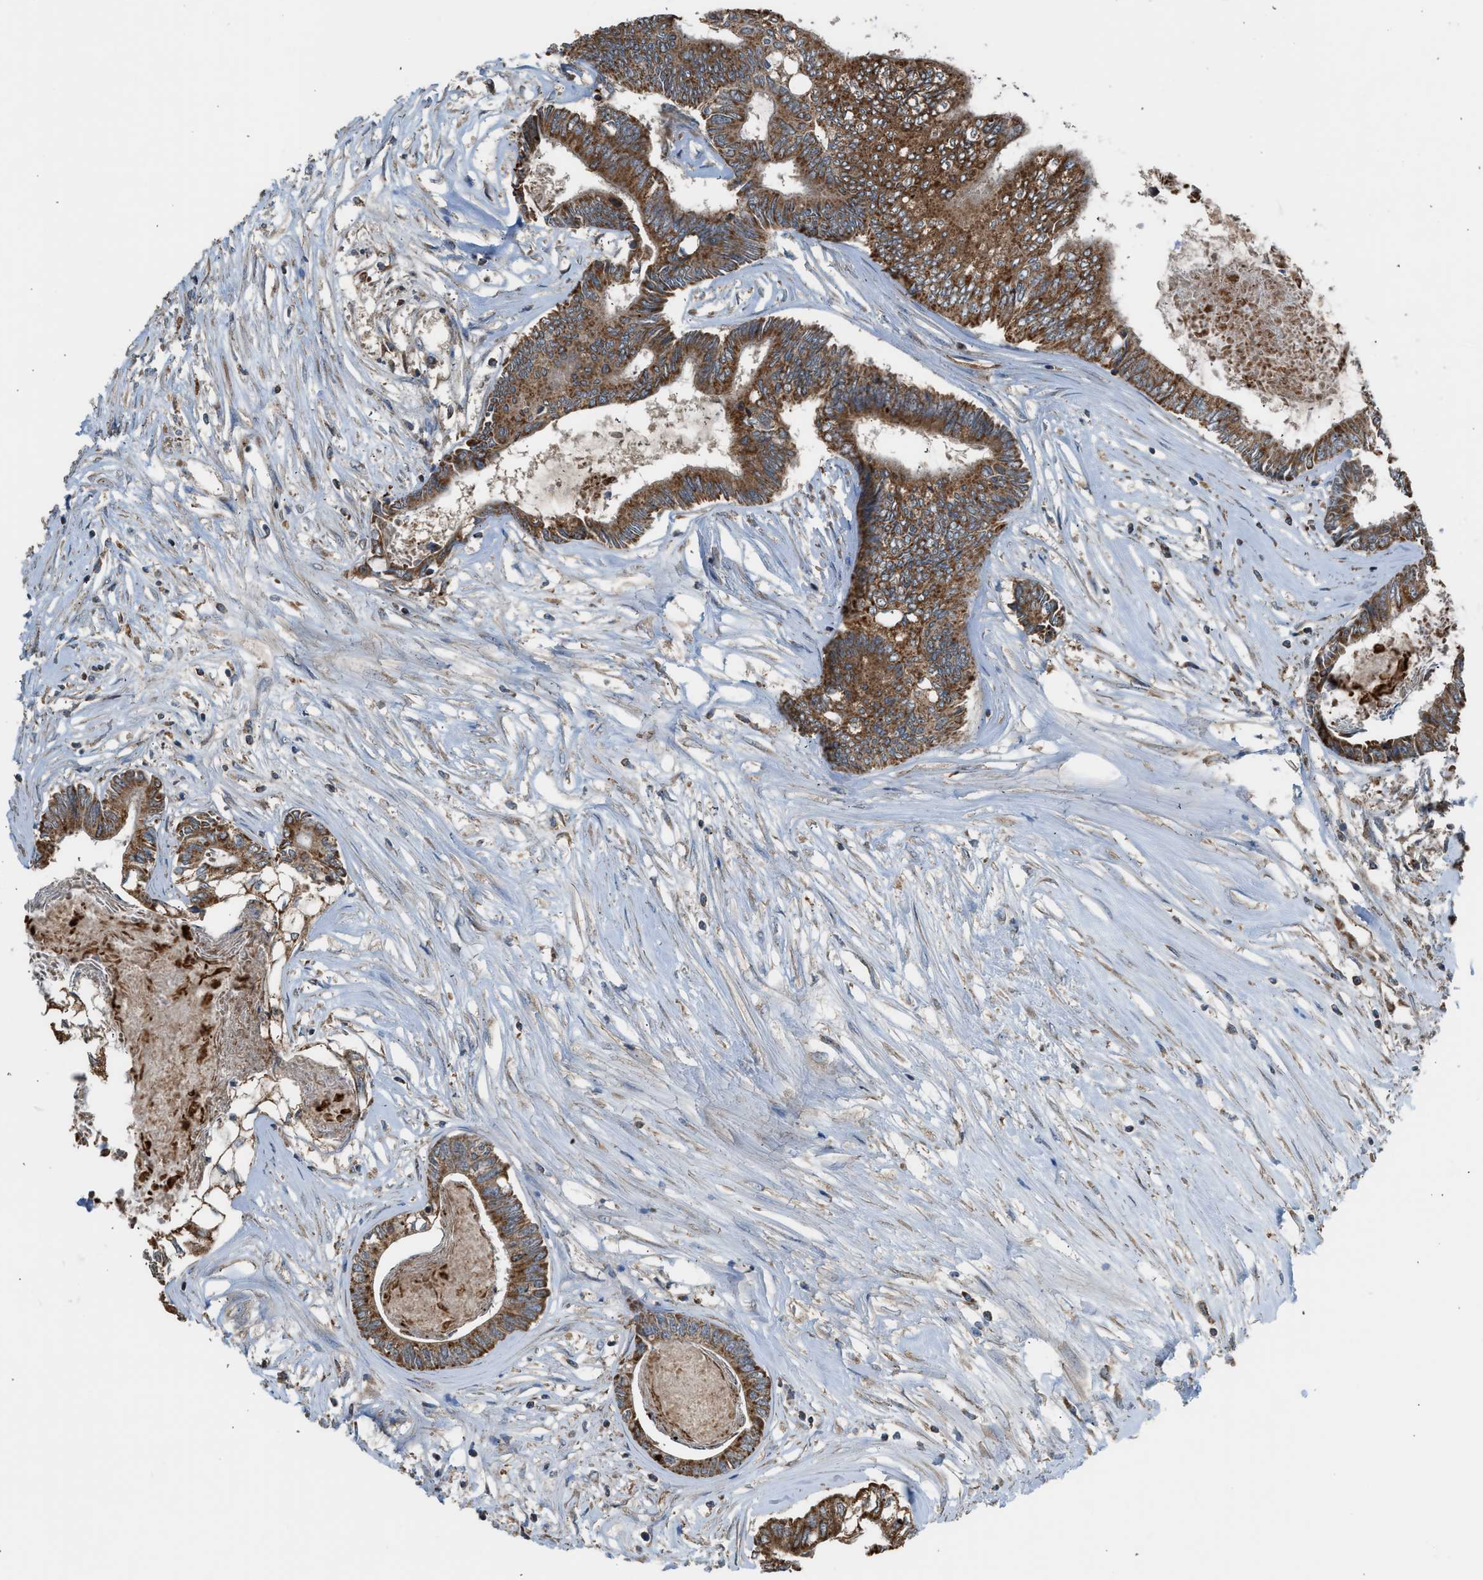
{"staining": {"intensity": "strong", "quantity": ">75%", "location": "cytoplasmic/membranous"}, "tissue": "colorectal cancer", "cell_type": "Tumor cells", "image_type": "cancer", "snomed": [{"axis": "morphology", "description": "Adenocarcinoma, NOS"}, {"axis": "topography", "description": "Rectum"}], "caption": "Immunohistochemical staining of adenocarcinoma (colorectal) demonstrates high levels of strong cytoplasmic/membranous protein positivity in approximately >75% of tumor cells.", "gene": "STARD3", "patient": {"sex": "male", "age": 63}}